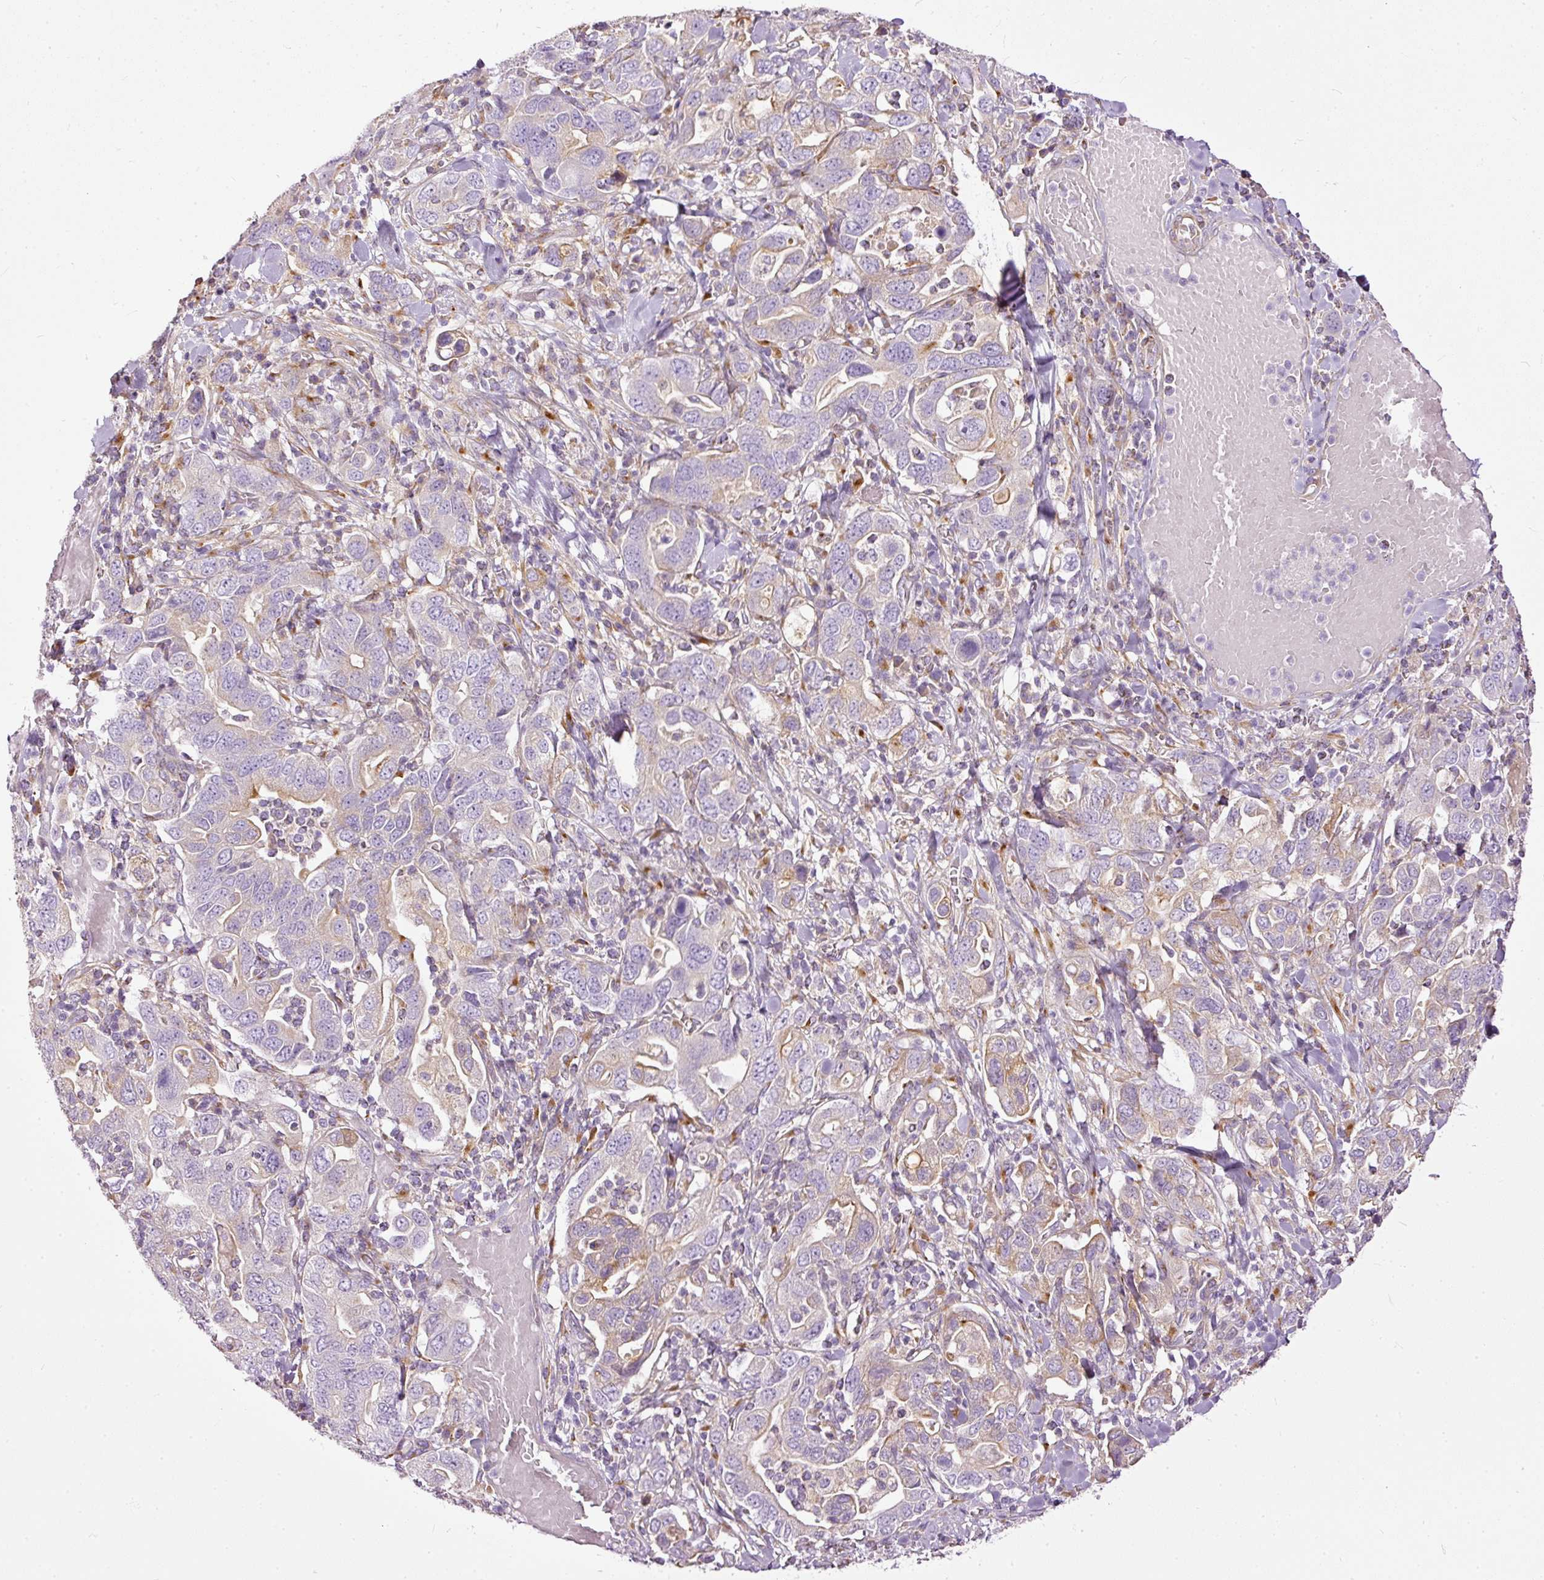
{"staining": {"intensity": "negative", "quantity": "none", "location": "none"}, "tissue": "stomach cancer", "cell_type": "Tumor cells", "image_type": "cancer", "snomed": [{"axis": "morphology", "description": "Adenocarcinoma, NOS"}, {"axis": "topography", "description": "Stomach, upper"}, {"axis": "topography", "description": "Stomach"}], "caption": "Protein analysis of stomach adenocarcinoma displays no significant staining in tumor cells. (Brightfield microscopy of DAB (3,3'-diaminobenzidine) immunohistochemistry (IHC) at high magnification).", "gene": "PAQR9", "patient": {"sex": "male", "age": 62}}